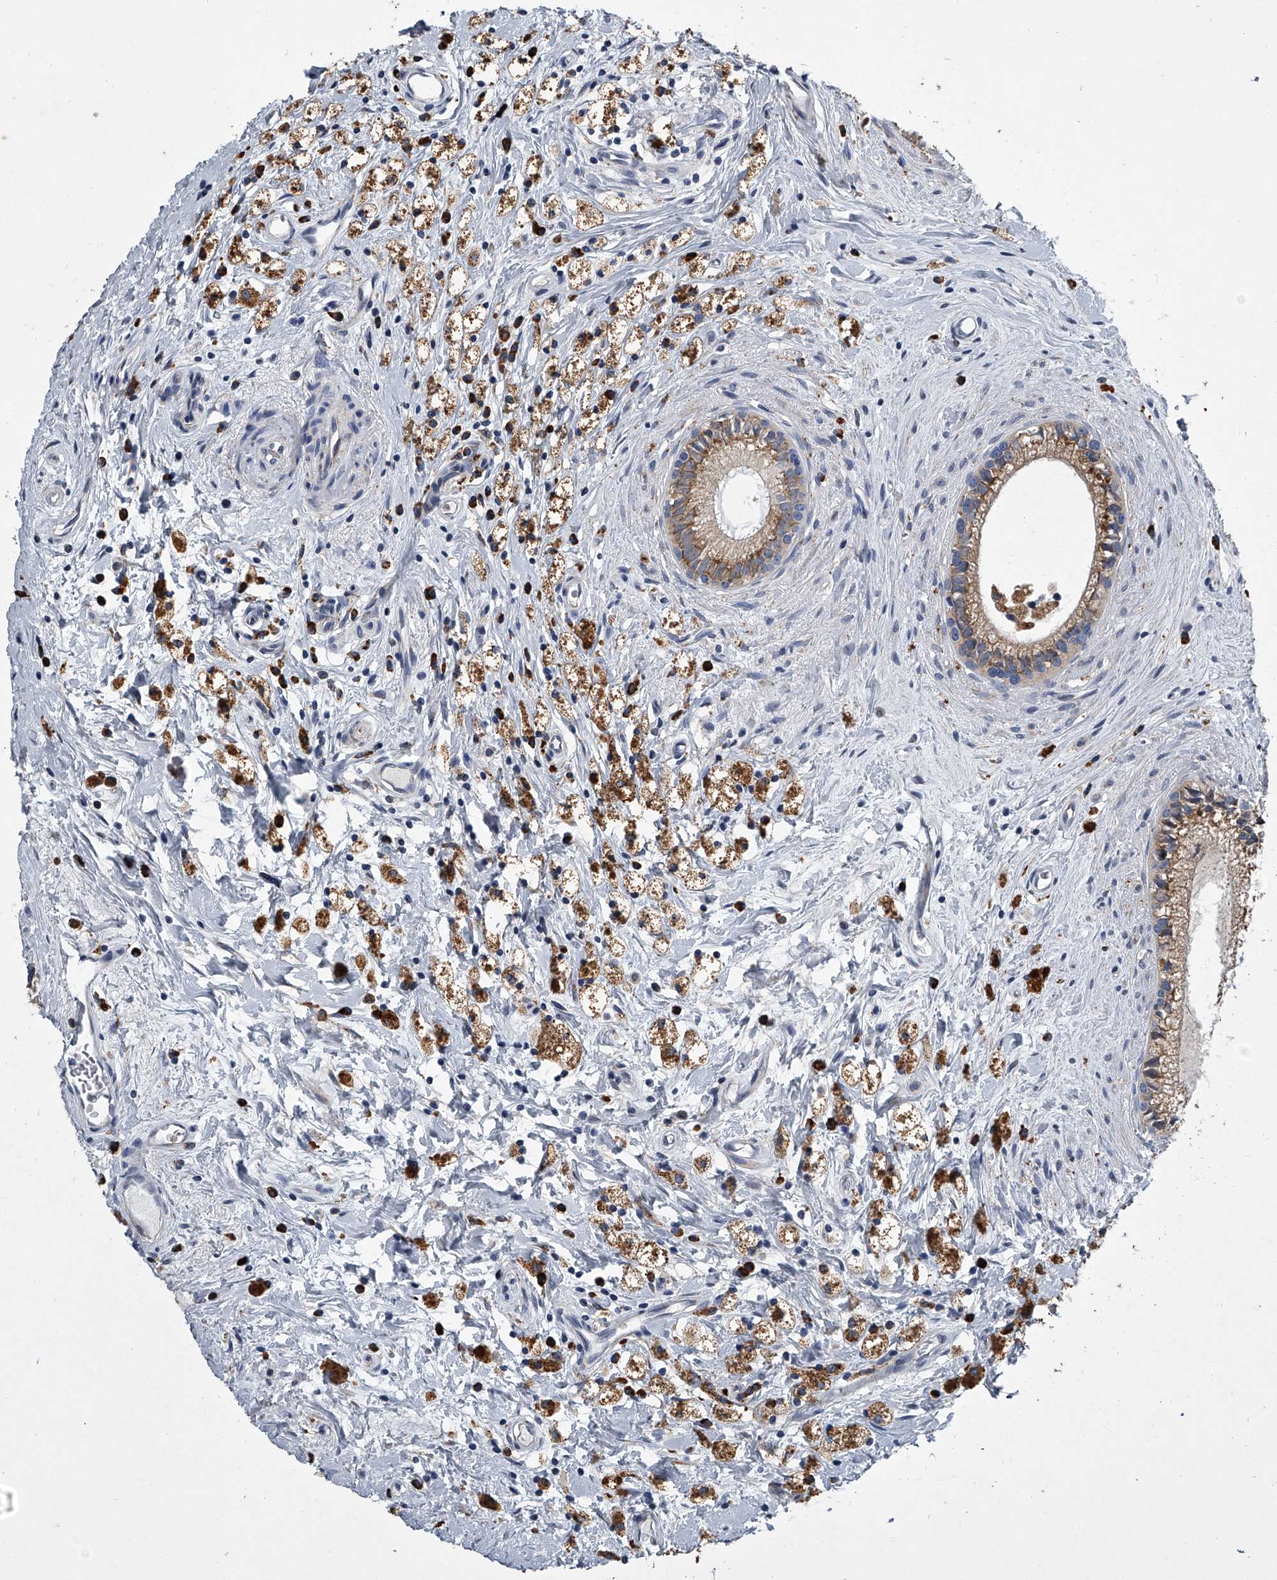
{"staining": {"intensity": "moderate", "quantity": ">75%", "location": "cytoplasmic/membranous"}, "tissue": "epididymis", "cell_type": "Glandular cells", "image_type": "normal", "snomed": [{"axis": "morphology", "description": "Normal tissue, NOS"}, {"axis": "topography", "description": "Epididymis"}], "caption": "An image of human epididymis stained for a protein shows moderate cytoplasmic/membranous brown staining in glandular cells. Nuclei are stained in blue.", "gene": "TMEM63C", "patient": {"sex": "male", "age": 80}}